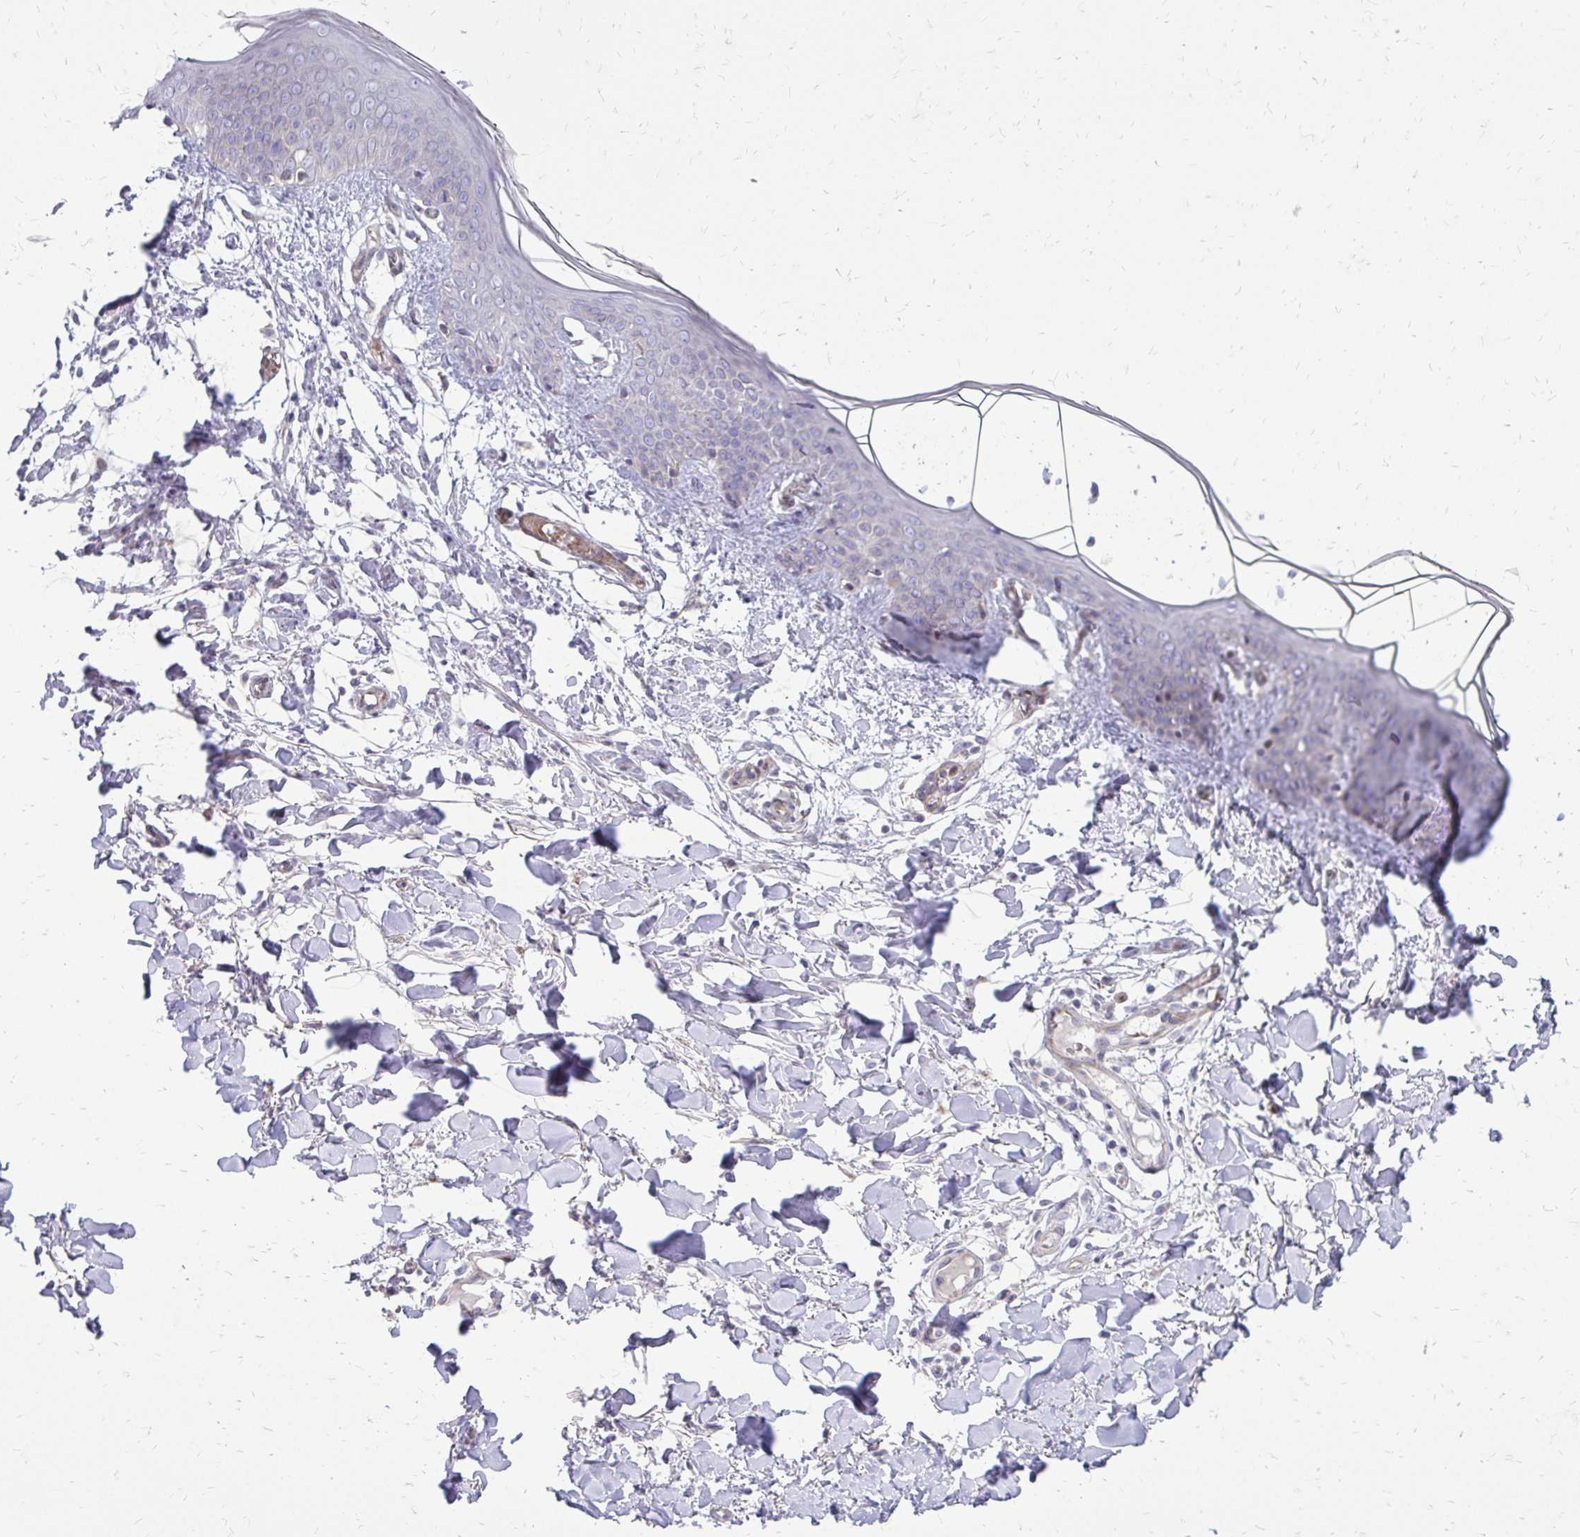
{"staining": {"intensity": "negative", "quantity": "none", "location": "none"}, "tissue": "skin", "cell_type": "Fibroblasts", "image_type": "normal", "snomed": [{"axis": "morphology", "description": "Normal tissue, NOS"}, {"axis": "topography", "description": "Skin"}], "caption": "IHC micrograph of benign skin stained for a protein (brown), which shows no staining in fibroblasts.", "gene": "PPDPFL", "patient": {"sex": "female", "age": 34}}